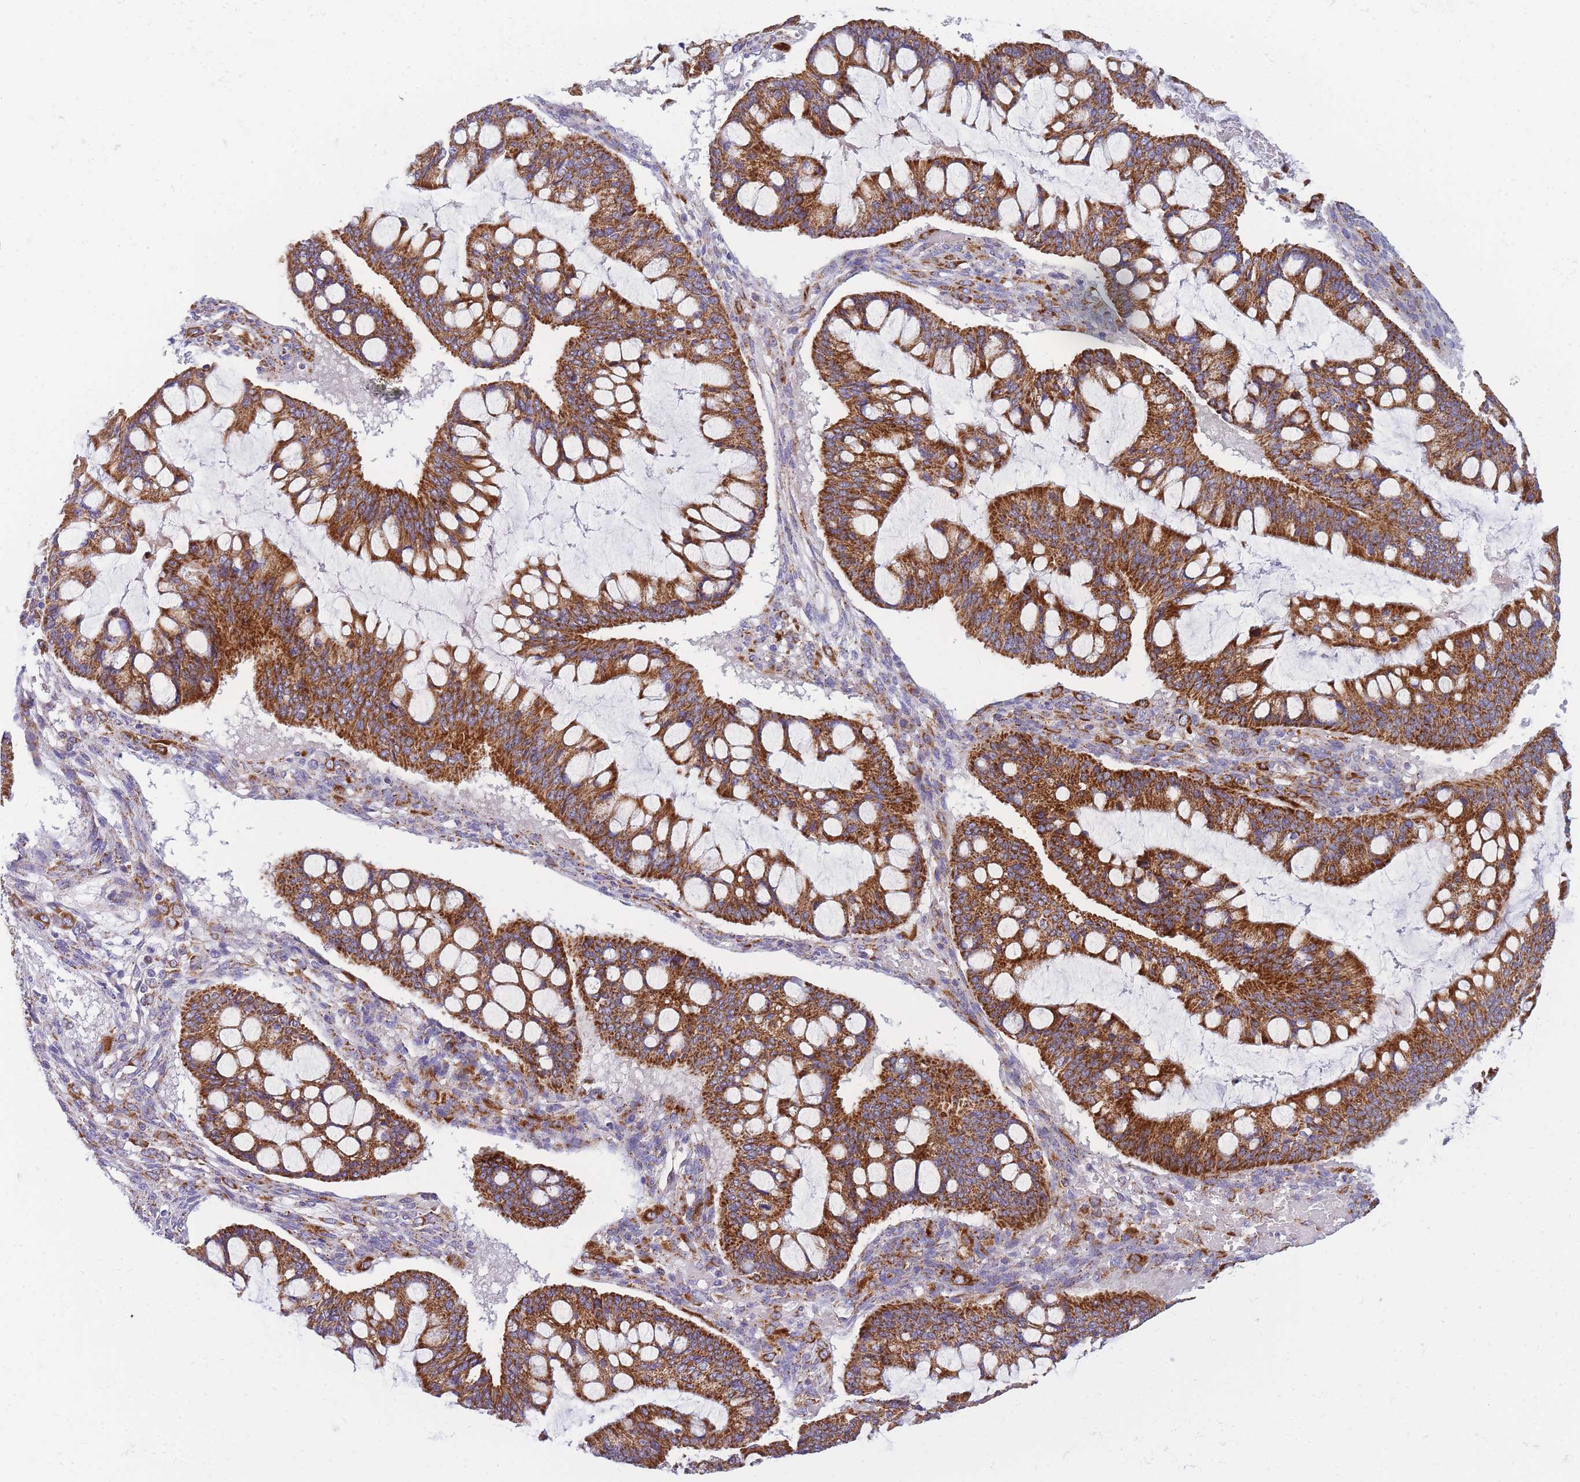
{"staining": {"intensity": "strong", "quantity": ">75%", "location": "cytoplasmic/membranous"}, "tissue": "ovarian cancer", "cell_type": "Tumor cells", "image_type": "cancer", "snomed": [{"axis": "morphology", "description": "Cystadenocarcinoma, mucinous, NOS"}, {"axis": "topography", "description": "Ovary"}], "caption": "Strong cytoplasmic/membranous staining is present in approximately >75% of tumor cells in mucinous cystadenocarcinoma (ovarian).", "gene": "MRPS11", "patient": {"sex": "female", "age": 73}}